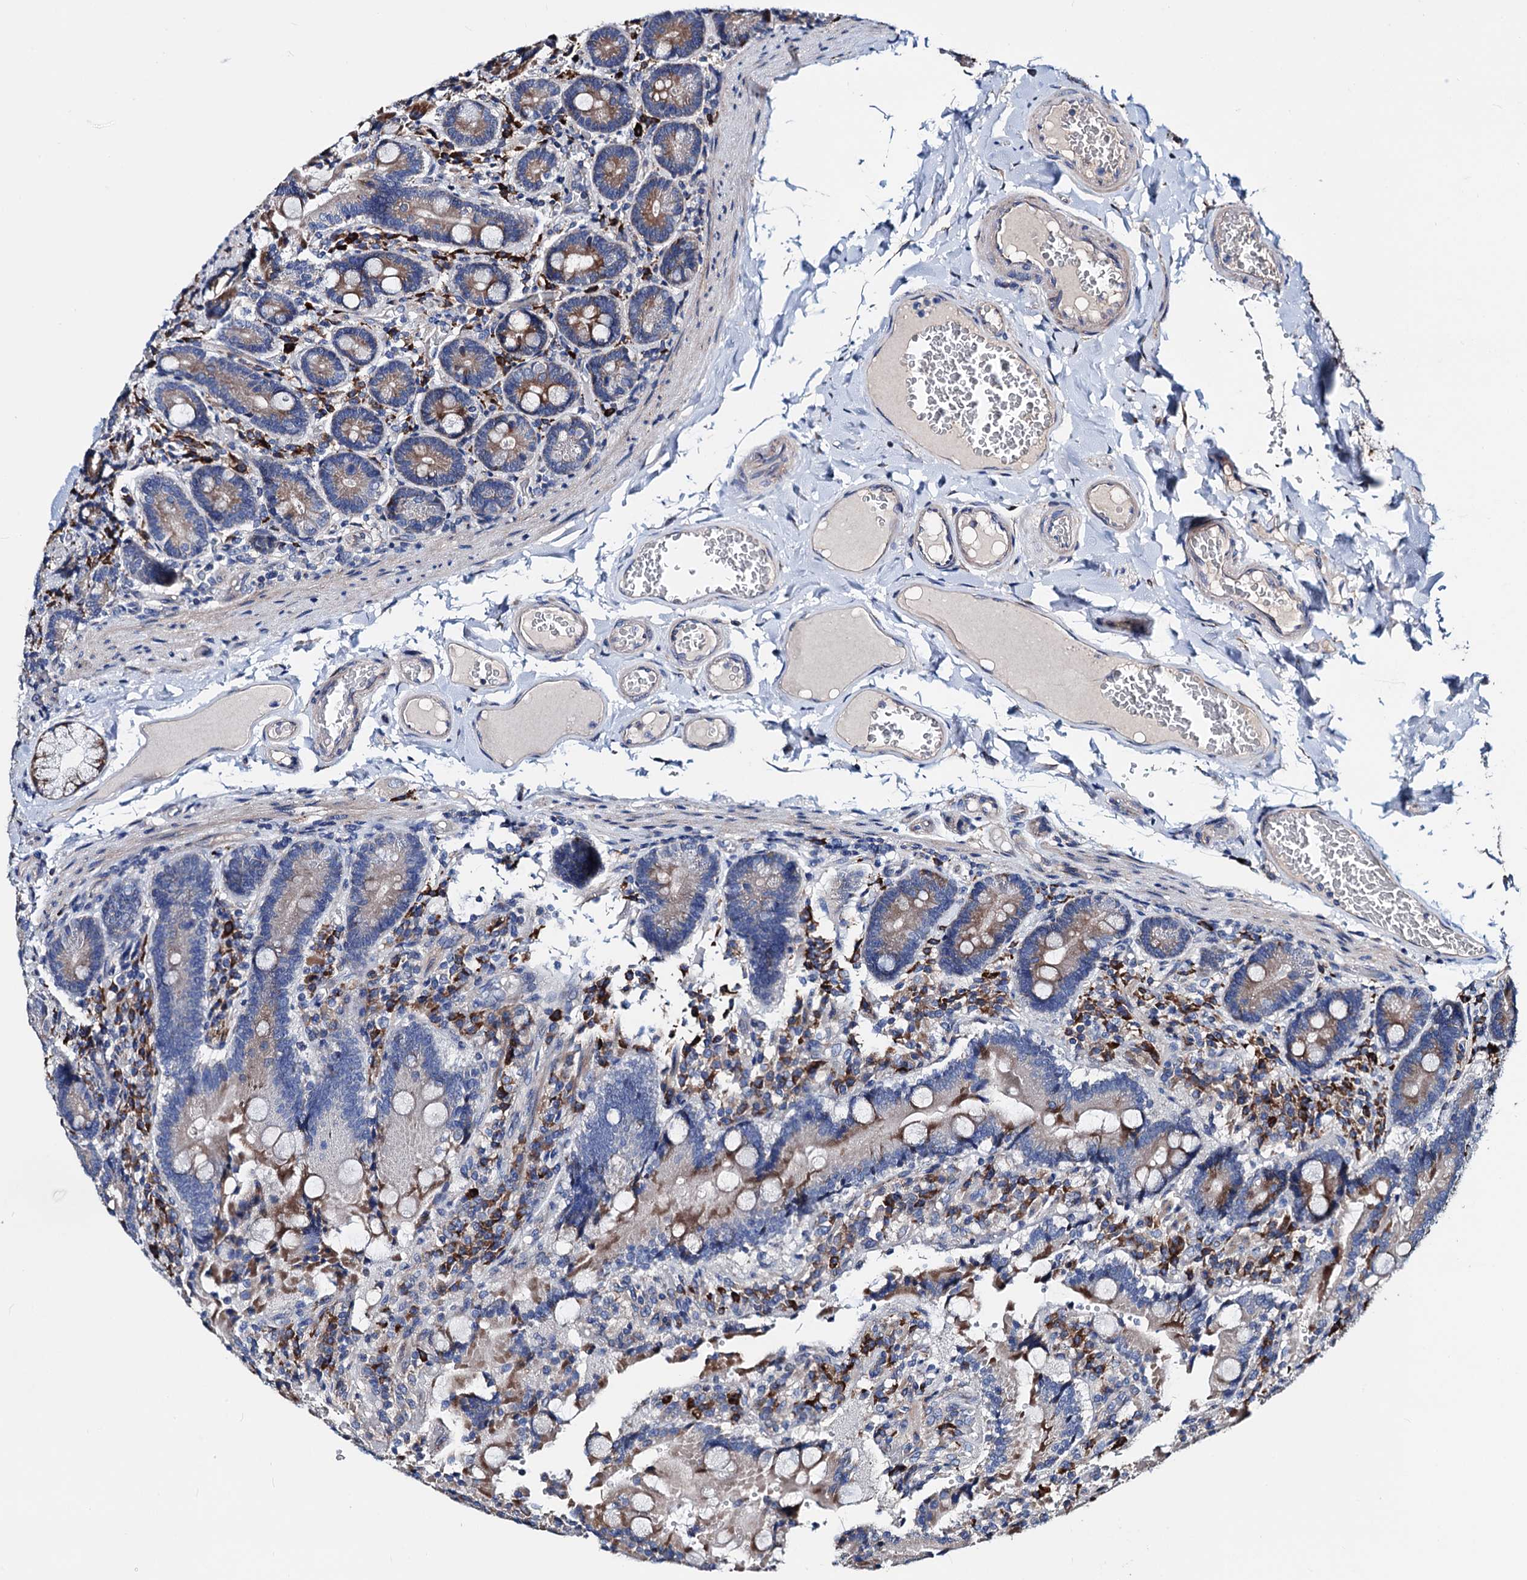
{"staining": {"intensity": "moderate", "quantity": "25%-75%", "location": "cytoplasmic/membranous"}, "tissue": "duodenum", "cell_type": "Glandular cells", "image_type": "normal", "snomed": [{"axis": "morphology", "description": "Normal tissue, NOS"}, {"axis": "topography", "description": "Duodenum"}], "caption": "Protein expression analysis of normal duodenum demonstrates moderate cytoplasmic/membranous positivity in about 25%-75% of glandular cells. (DAB IHC, brown staining for protein, blue staining for nuclei).", "gene": "AKAP11", "patient": {"sex": "female", "age": 62}}